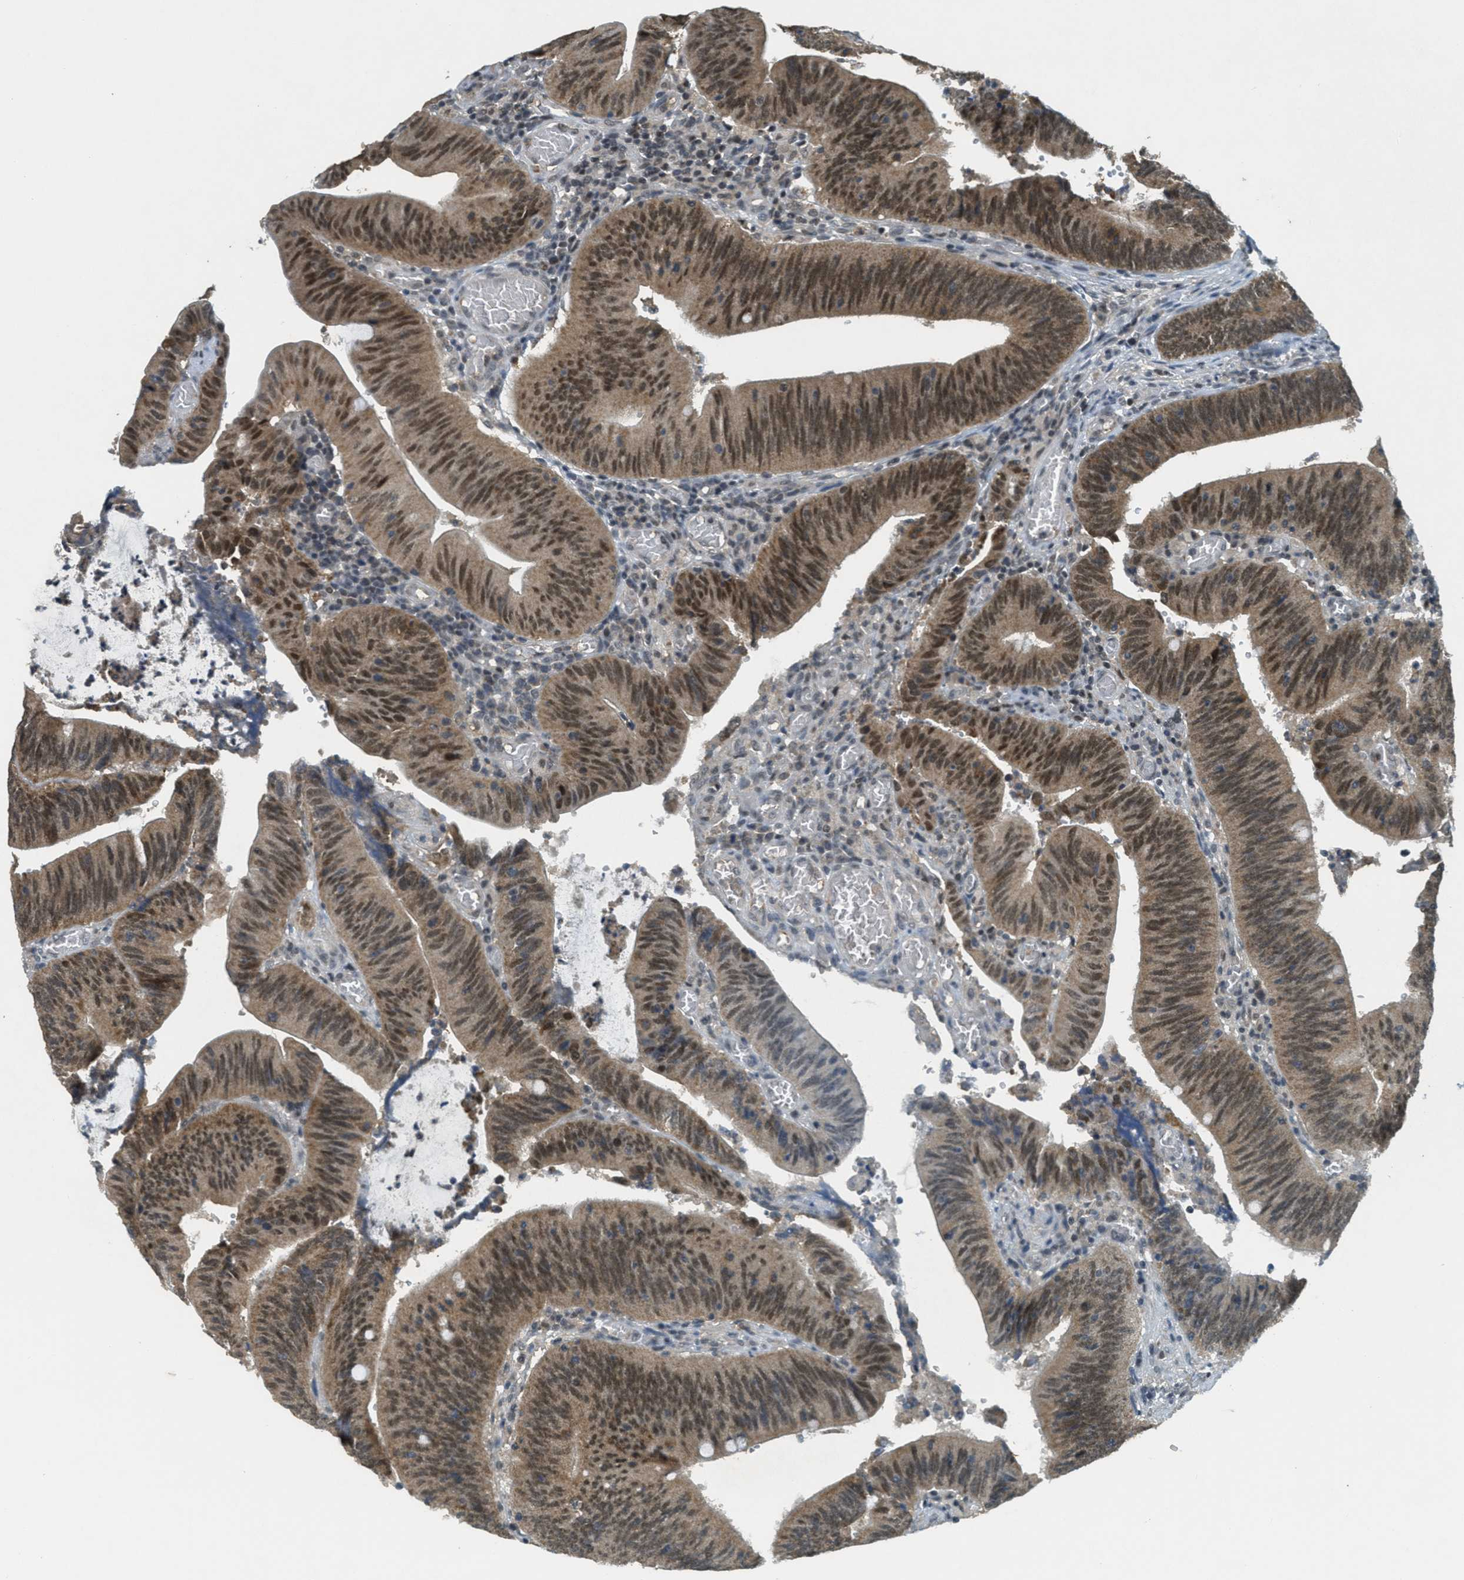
{"staining": {"intensity": "moderate", "quantity": ">75%", "location": "cytoplasmic/membranous,nuclear"}, "tissue": "colorectal cancer", "cell_type": "Tumor cells", "image_type": "cancer", "snomed": [{"axis": "morphology", "description": "Normal tissue, NOS"}, {"axis": "morphology", "description": "Adenocarcinoma, NOS"}, {"axis": "topography", "description": "Rectum"}], "caption": "Colorectal cancer (adenocarcinoma) stained for a protein (brown) shows moderate cytoplasmic/membranous and nuclear positive staining in about >75% of tumor cells.", "gene": "TCF20", "patient": {"sex": "female", "age": 66}}